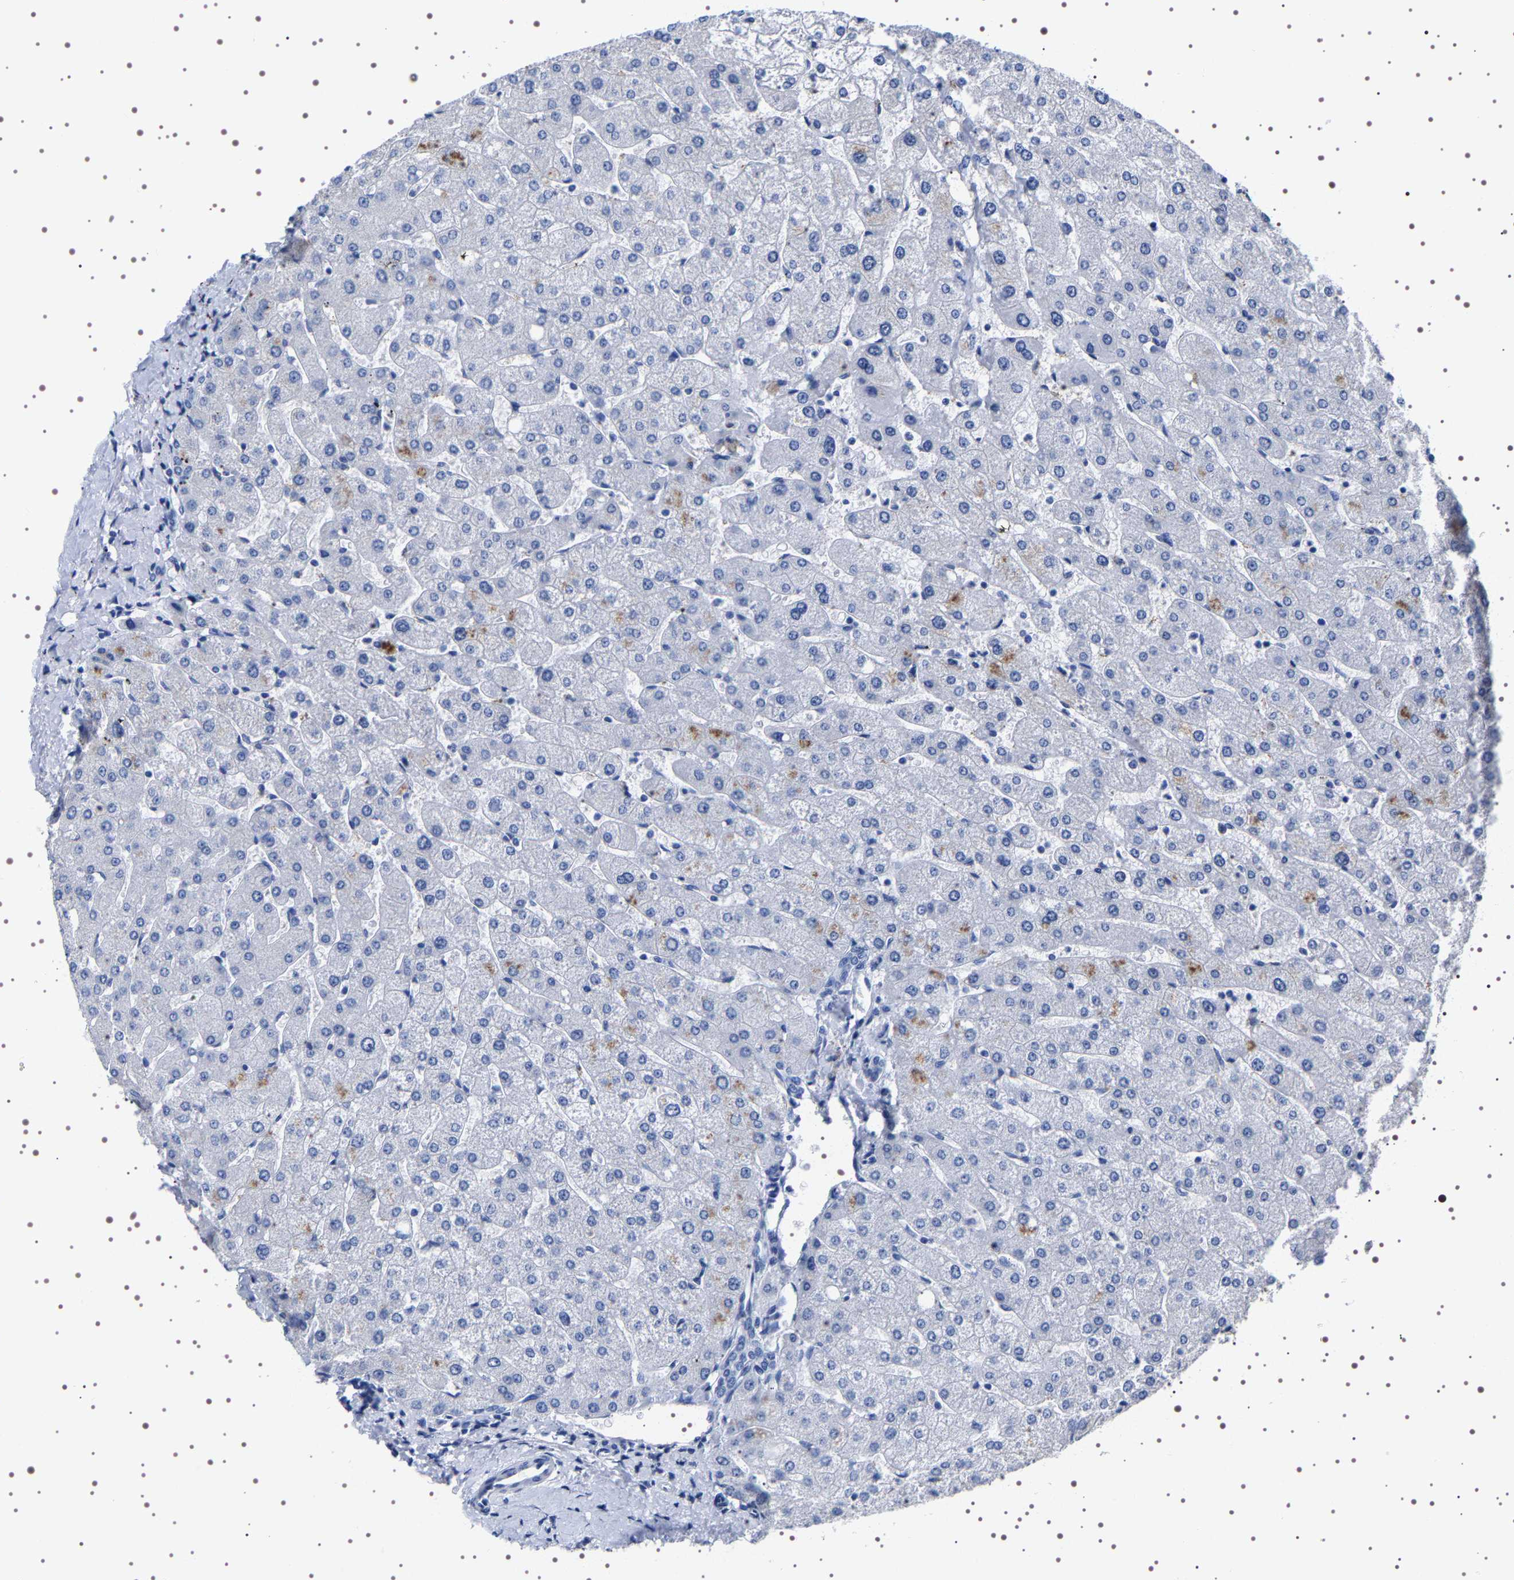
{"staining": {"intensity": "negative", "quantity": "none", "location": "none"}, "tissue": "liver", "cell_type": "Cholangiocytes", "image_type": "normal", "snomed": [{"axis": "morphology", "description": "Normal tissue, NOS"}, {"axis": "topography", "description": "Liver"}], "caption": "This is a photomicrograph of IHC staining of benign liver, which shows no staining in cholangiocytes.", "gene": "UBQLN3", "patient": {"sex": "male", "age": 55}}